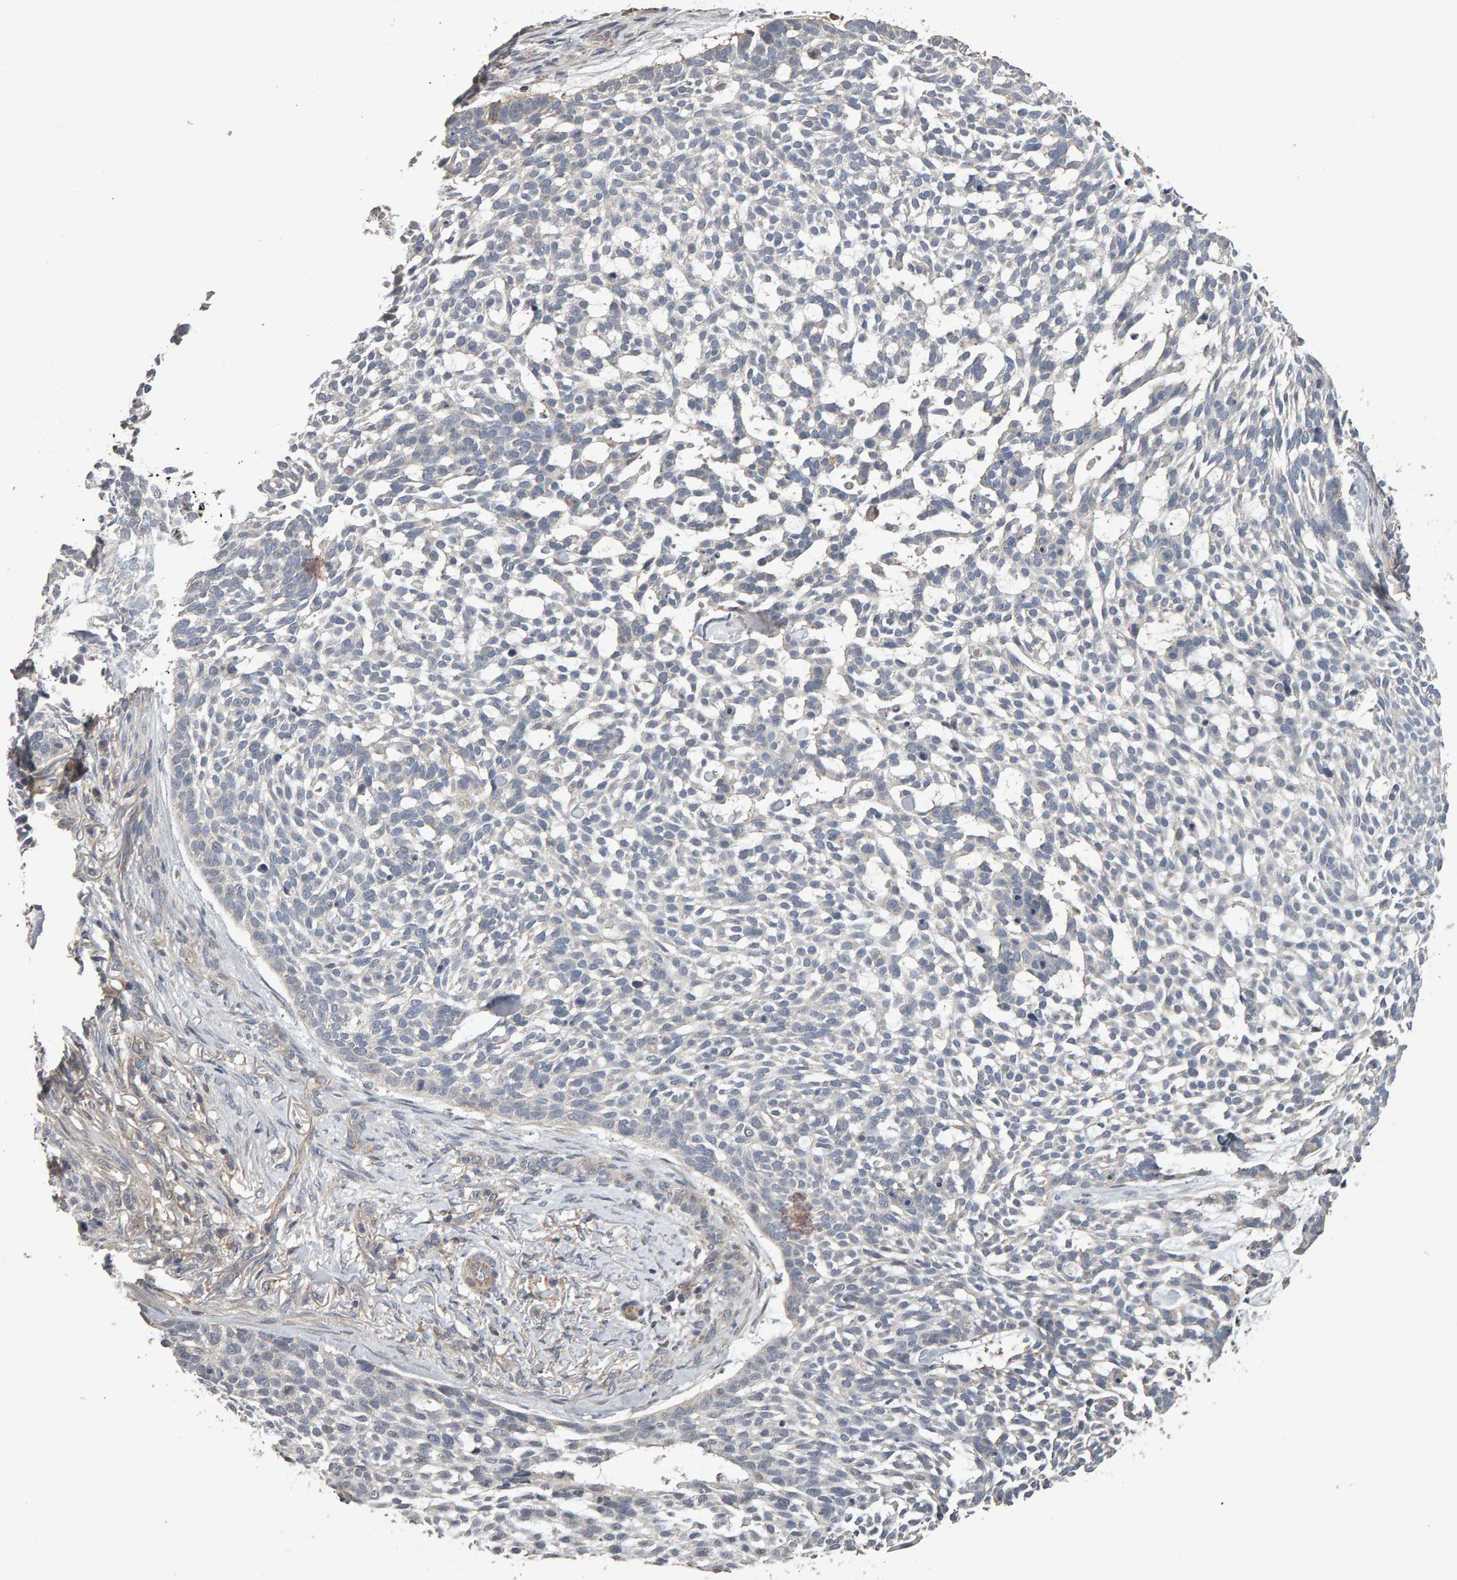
{"staining": {"intensity": "negative", "quantity": "none", "location": "none"}, "tissue": "skin cancer", "cell_type": "Tumor cells", "image_type": "cancer", "snomed": [{"axis": "morphology", "description": "Basal cell carcinoma"}, {"axis": "topography", "description": "Skin"}], "caption": "High power microscopy photomicrograph of an immunohistochemistry (IHC) histopathology image of skin cancer, revealing no significant positivity in tumor cells. (DAB immunohistochemistry, high magnification).", "gene": "COASY", "patient": {"sex": "female", "age": 64}}